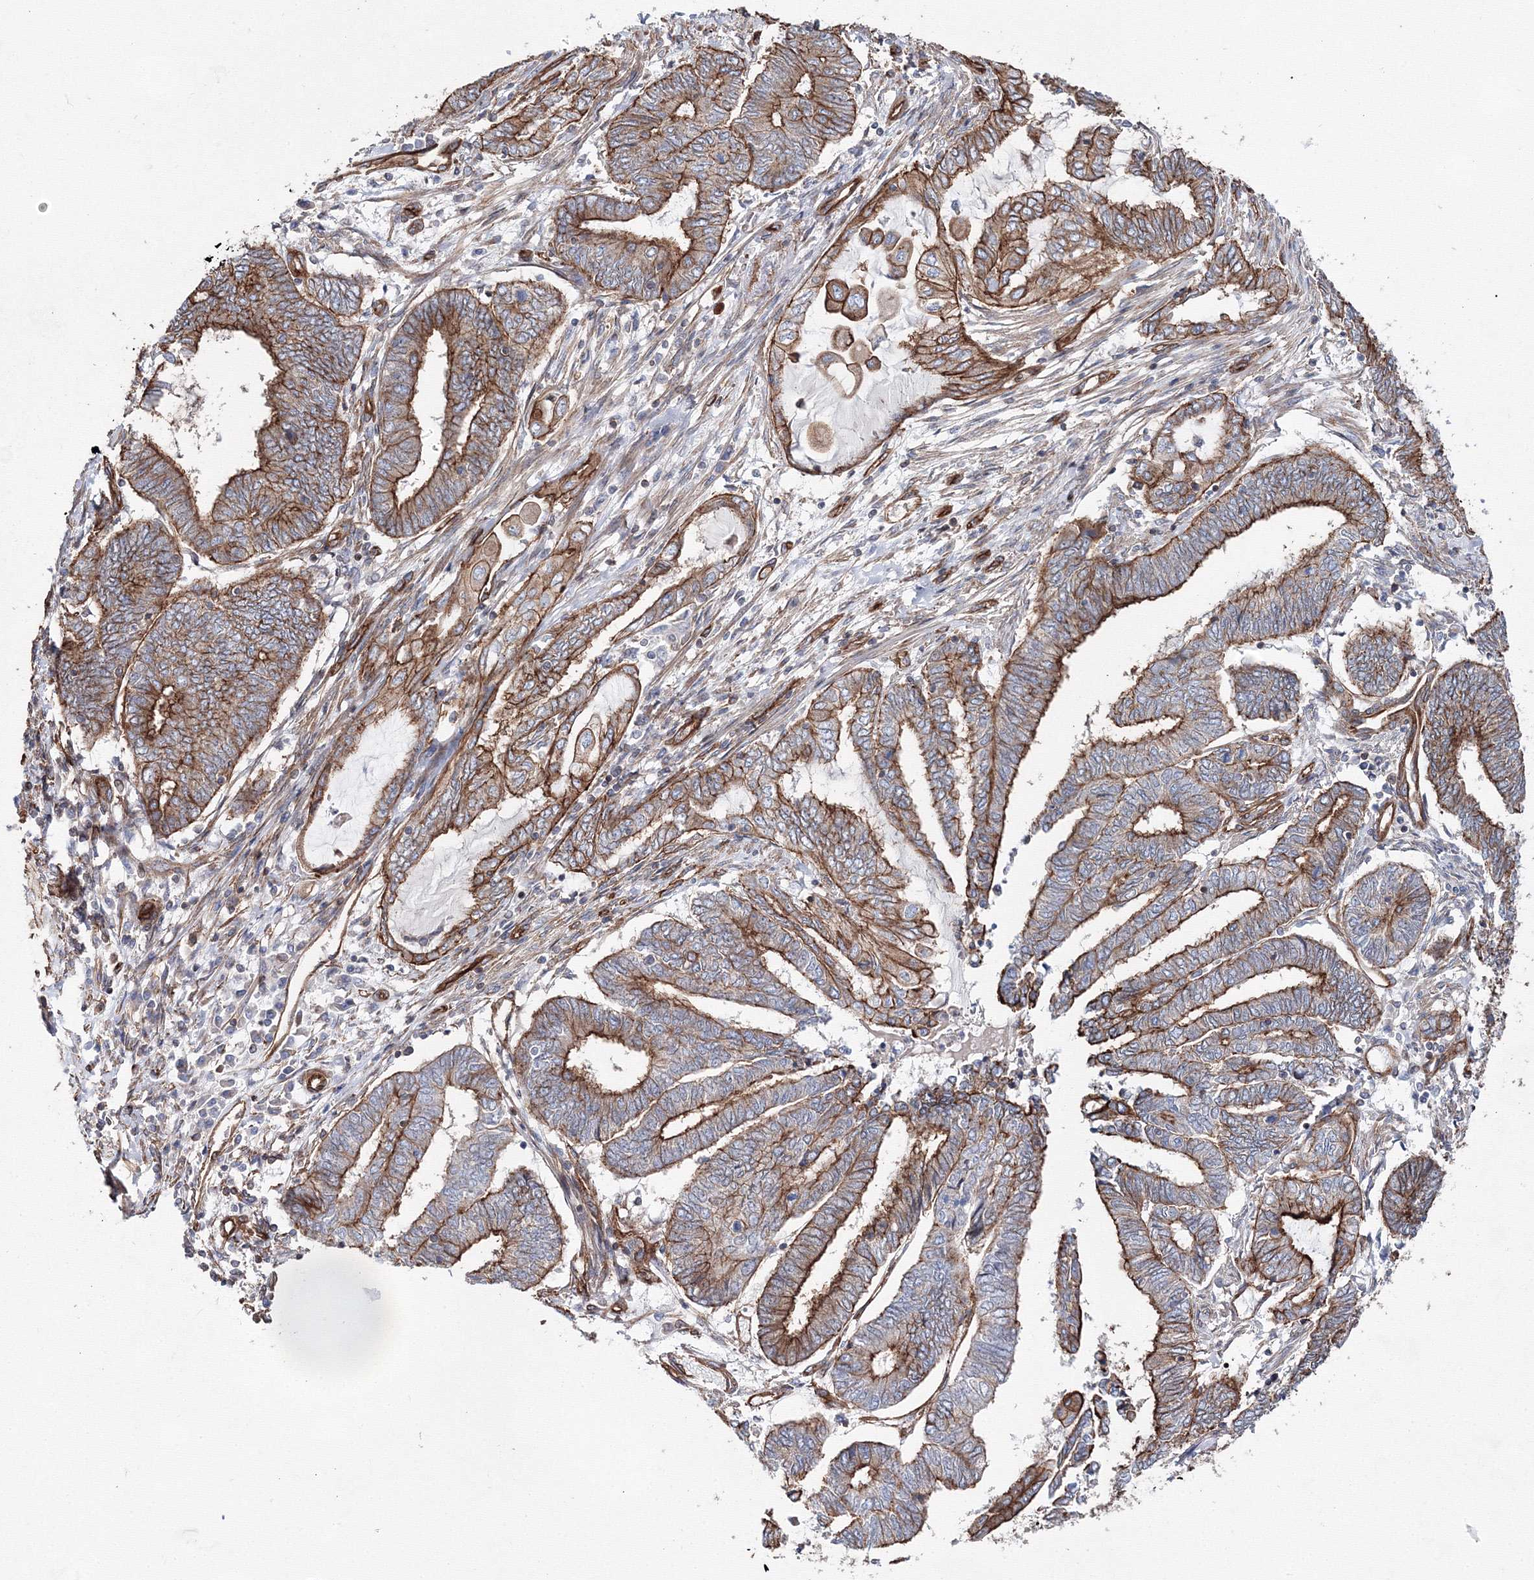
{"staining": {"intensity": "moderate", "quantity": ">75%", "location": "cytoplasmic/membranous"}, "tissue": "endometrial cancer", "cell_type": "Tumor cells", "image_type": "cancer", "snomed": [{"axis": "morphology", "description": "Adenocarcinoma, NOS"}, {"axis": "topography", "description": "Uterus"}, {"axis": "topography", "description": "Endometrium"}], "caption": "Tumor cells exhibit moderate cytoplasmic/membranous staining in approximately >75% of cells in endometrial cancer.", "gene": "ANKRD37", "patient": {"sex": "female", "age": 70}}